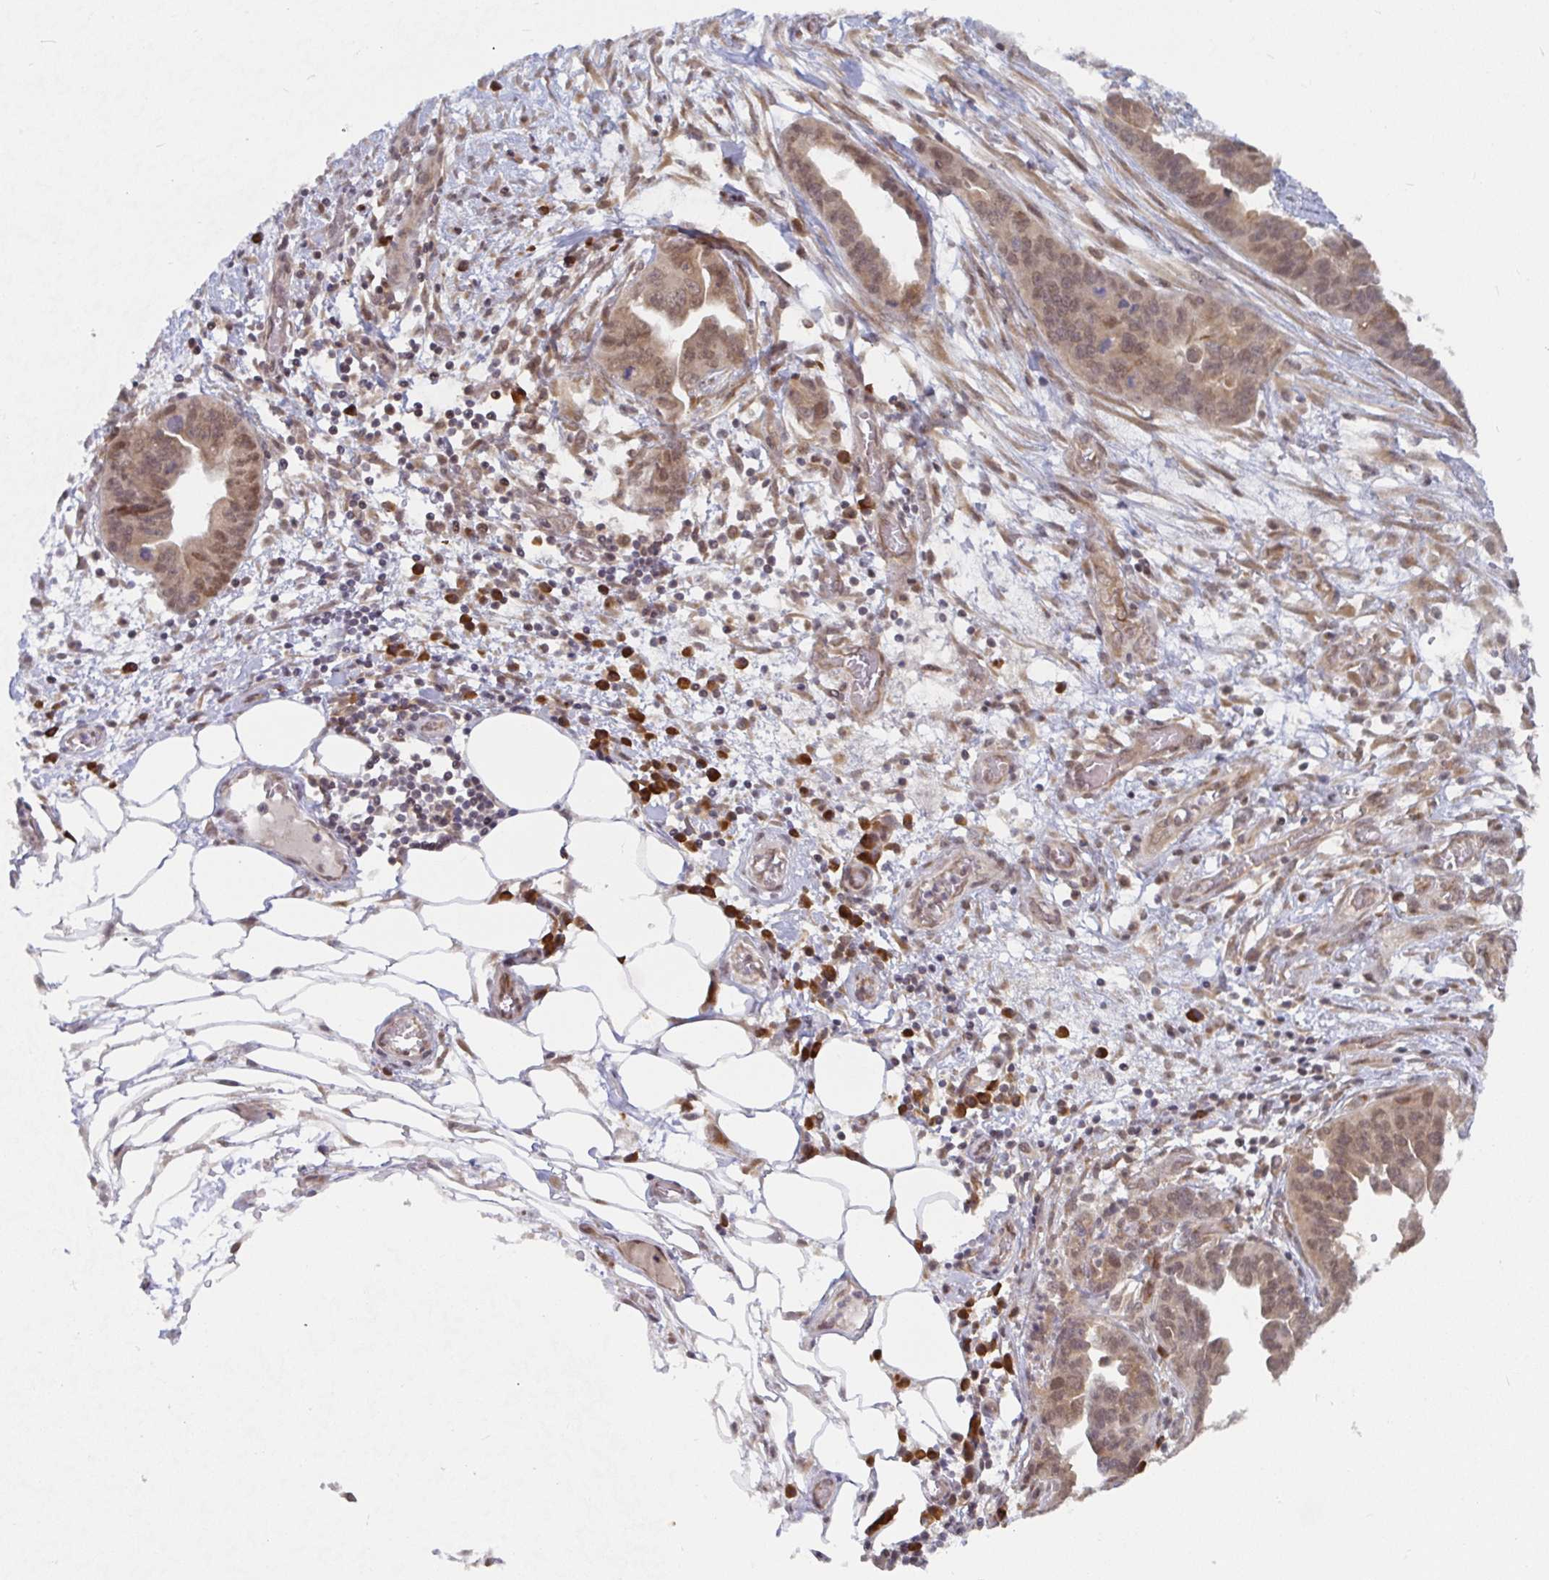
{"staining": {"intensity": "moderate", "quantity": ">75%", "location": "cytoplasmic/membranous,nuclear"}, "tissue": "ovarian cancer", "cell_type": "Tumor cells", "image_type": "cancer", "snomed": [{"axis": "morphology", "description": "Cystadenocarcinoma, serous, NOS"}, {"axis": "topography", "description": "Ovary"}], "caption": "A medium amount of moderate cytoplasmic/membranous and nuclear staining is identified in about >75% of tumor cells in serous cystadenocarcinoma (ovarian) tissue.", "gene": "ALG1", "patient": {"sex": "female", "age": 75}}